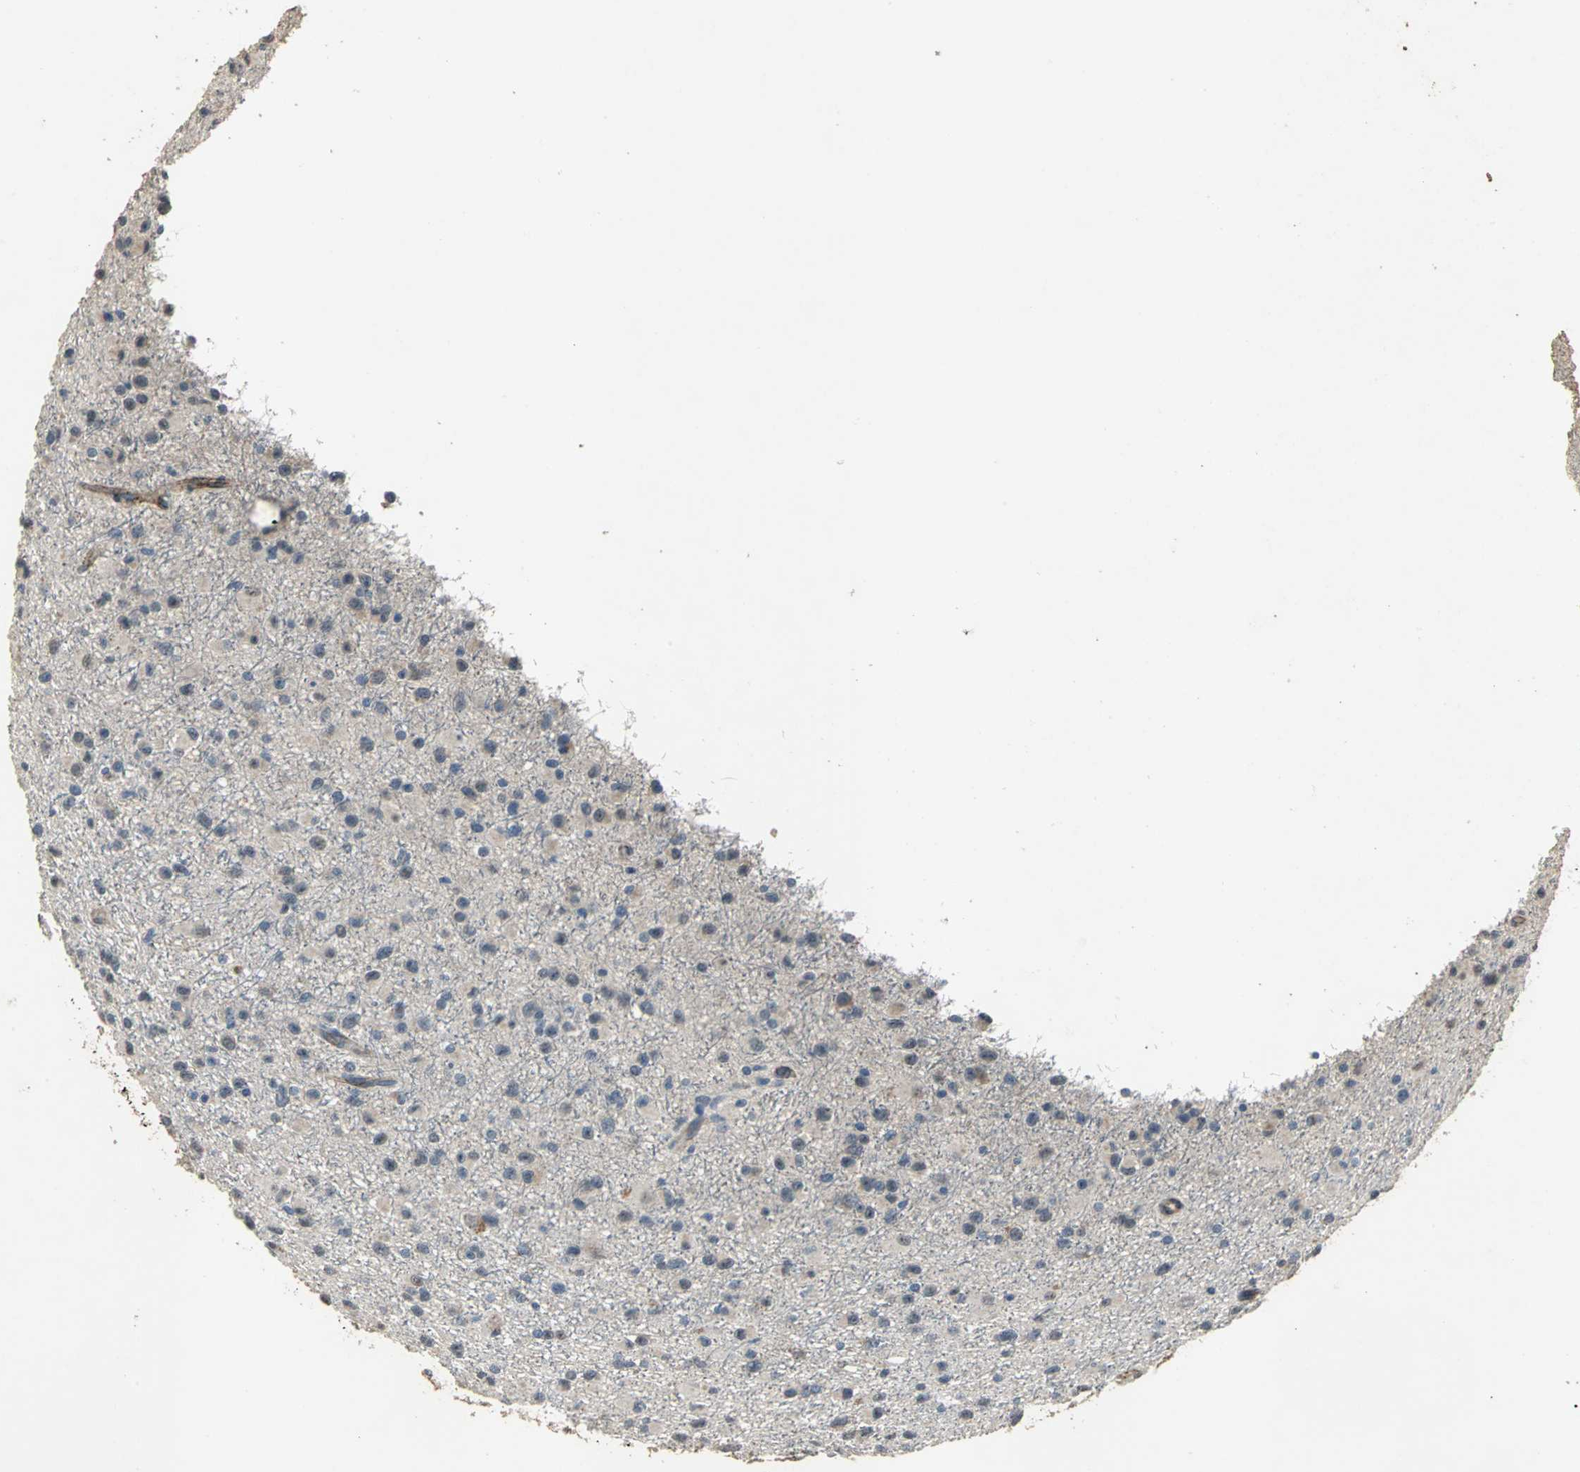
{"staining": {"intensity": "negative", "quantity": "none", "location": "none"}, "tissue": "glioma", "cell_type": "Tumor cells", "image_type": "cancer", "snomed": [{"axis": "morphology", "description": "Glioma, malignant, Low grade"}, {"axis": "topography", "description": "Brain"}], "caption": "Tumor cells show no significant staining in malignant low-grade glioma.", "gene": "OCLN", "patient": {"sex": "male", "age": 42}}